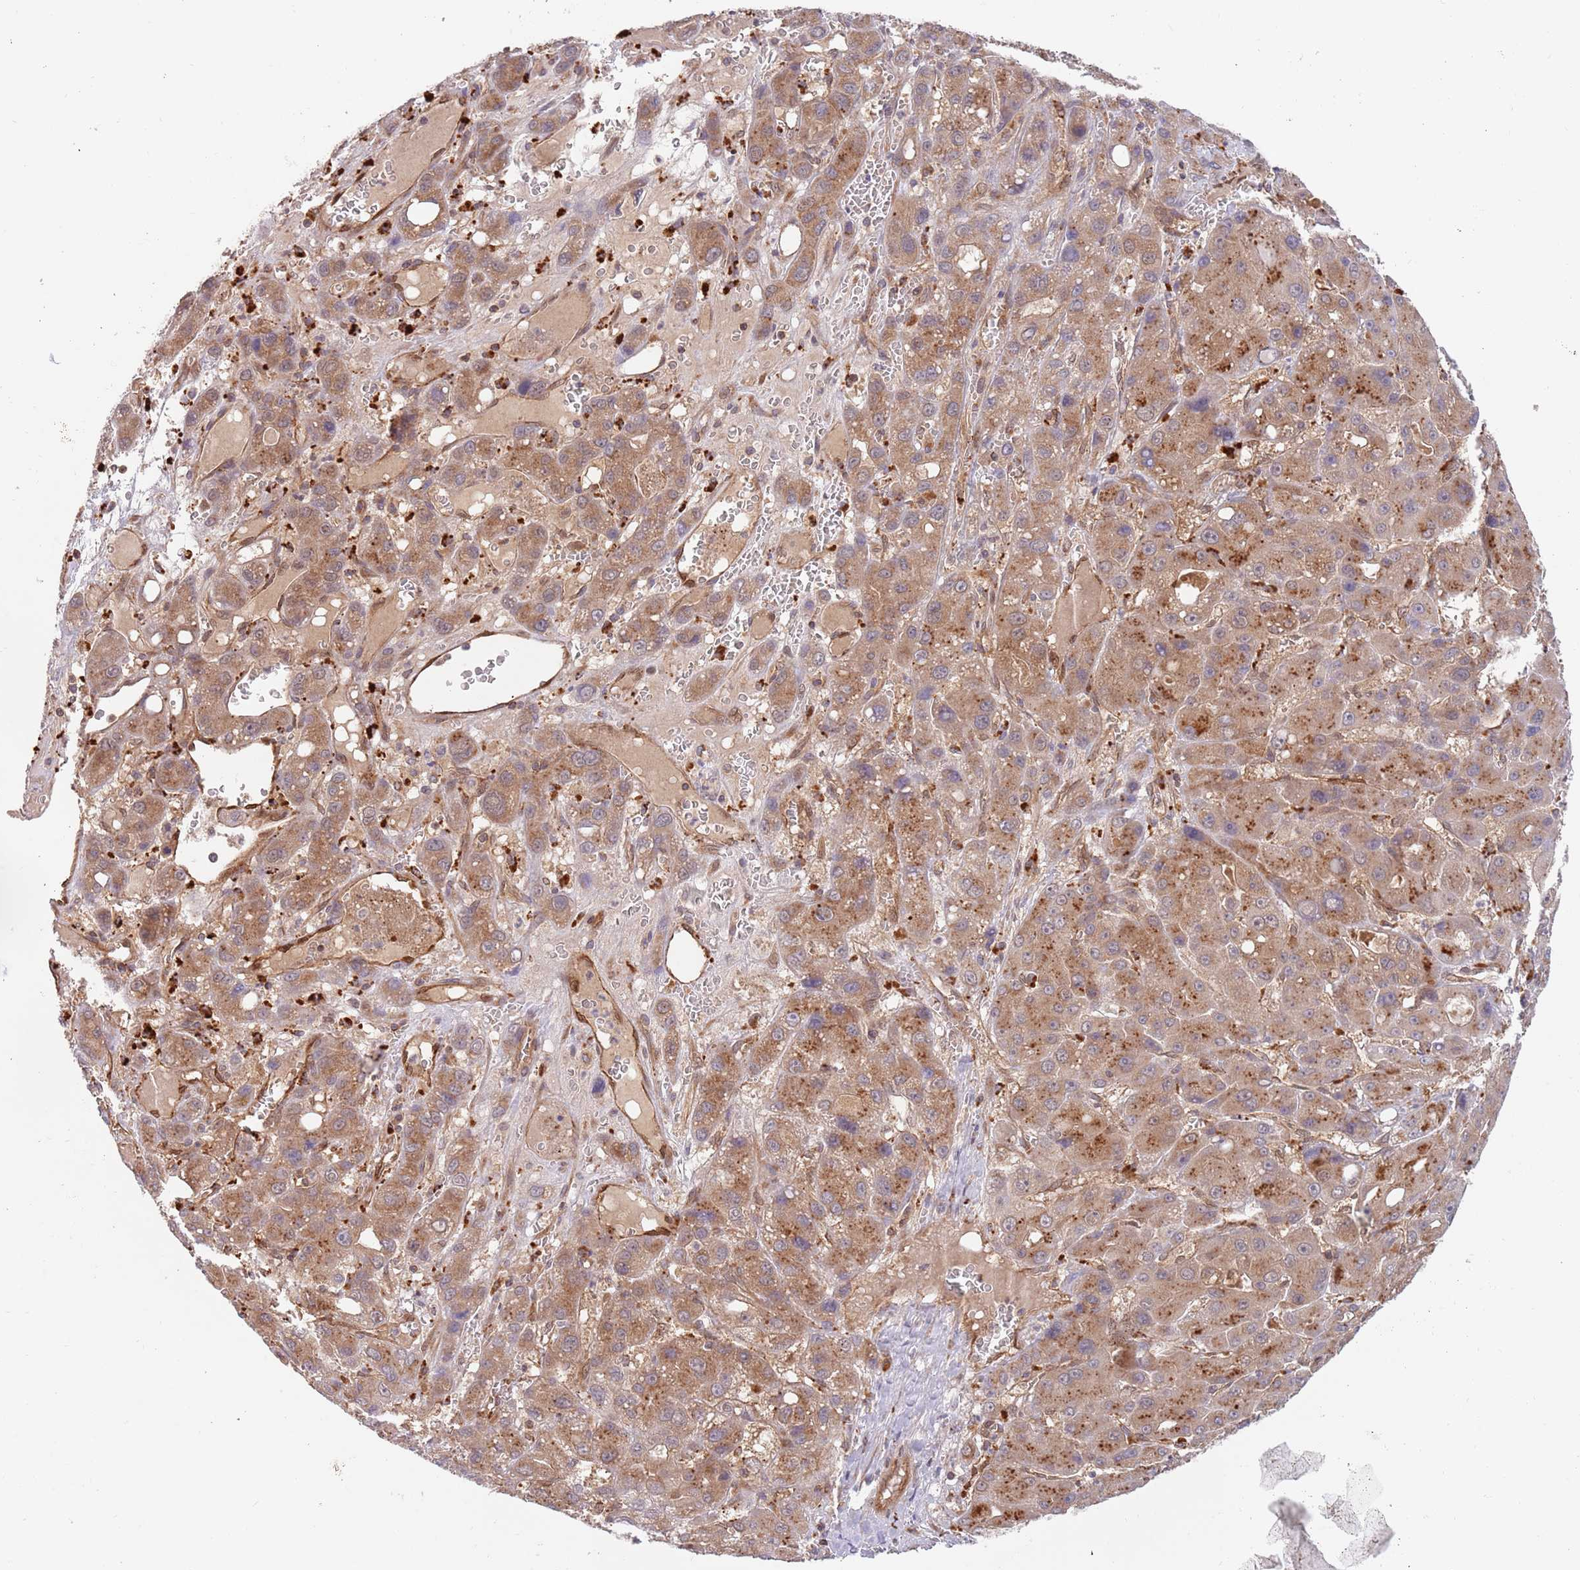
{"staining": {"intensity": "moderate", "quantity": ">75%", "location": "cytoplasmic/membranous"}, "tissue": "liver cancer", "cell_type": "Tumor cells", "image_type": "cancer", "snomed": [{"axis": "morphology", "description": "Carcinoma, Hepatocellular, NOS"}, {"axis": "topography", "description": "Liver"}], "caption": "Protein expression analysis of liver cancer (hepatocellular carcinoma) shows moderate cytoplasmic/membranous staining in approximately >75% of tumor cells. The protein of interest is shown in brown color, while the nuclei are stained blue.", "gene": "GUK1", "patient": {"sex": "male", "age": 55}}